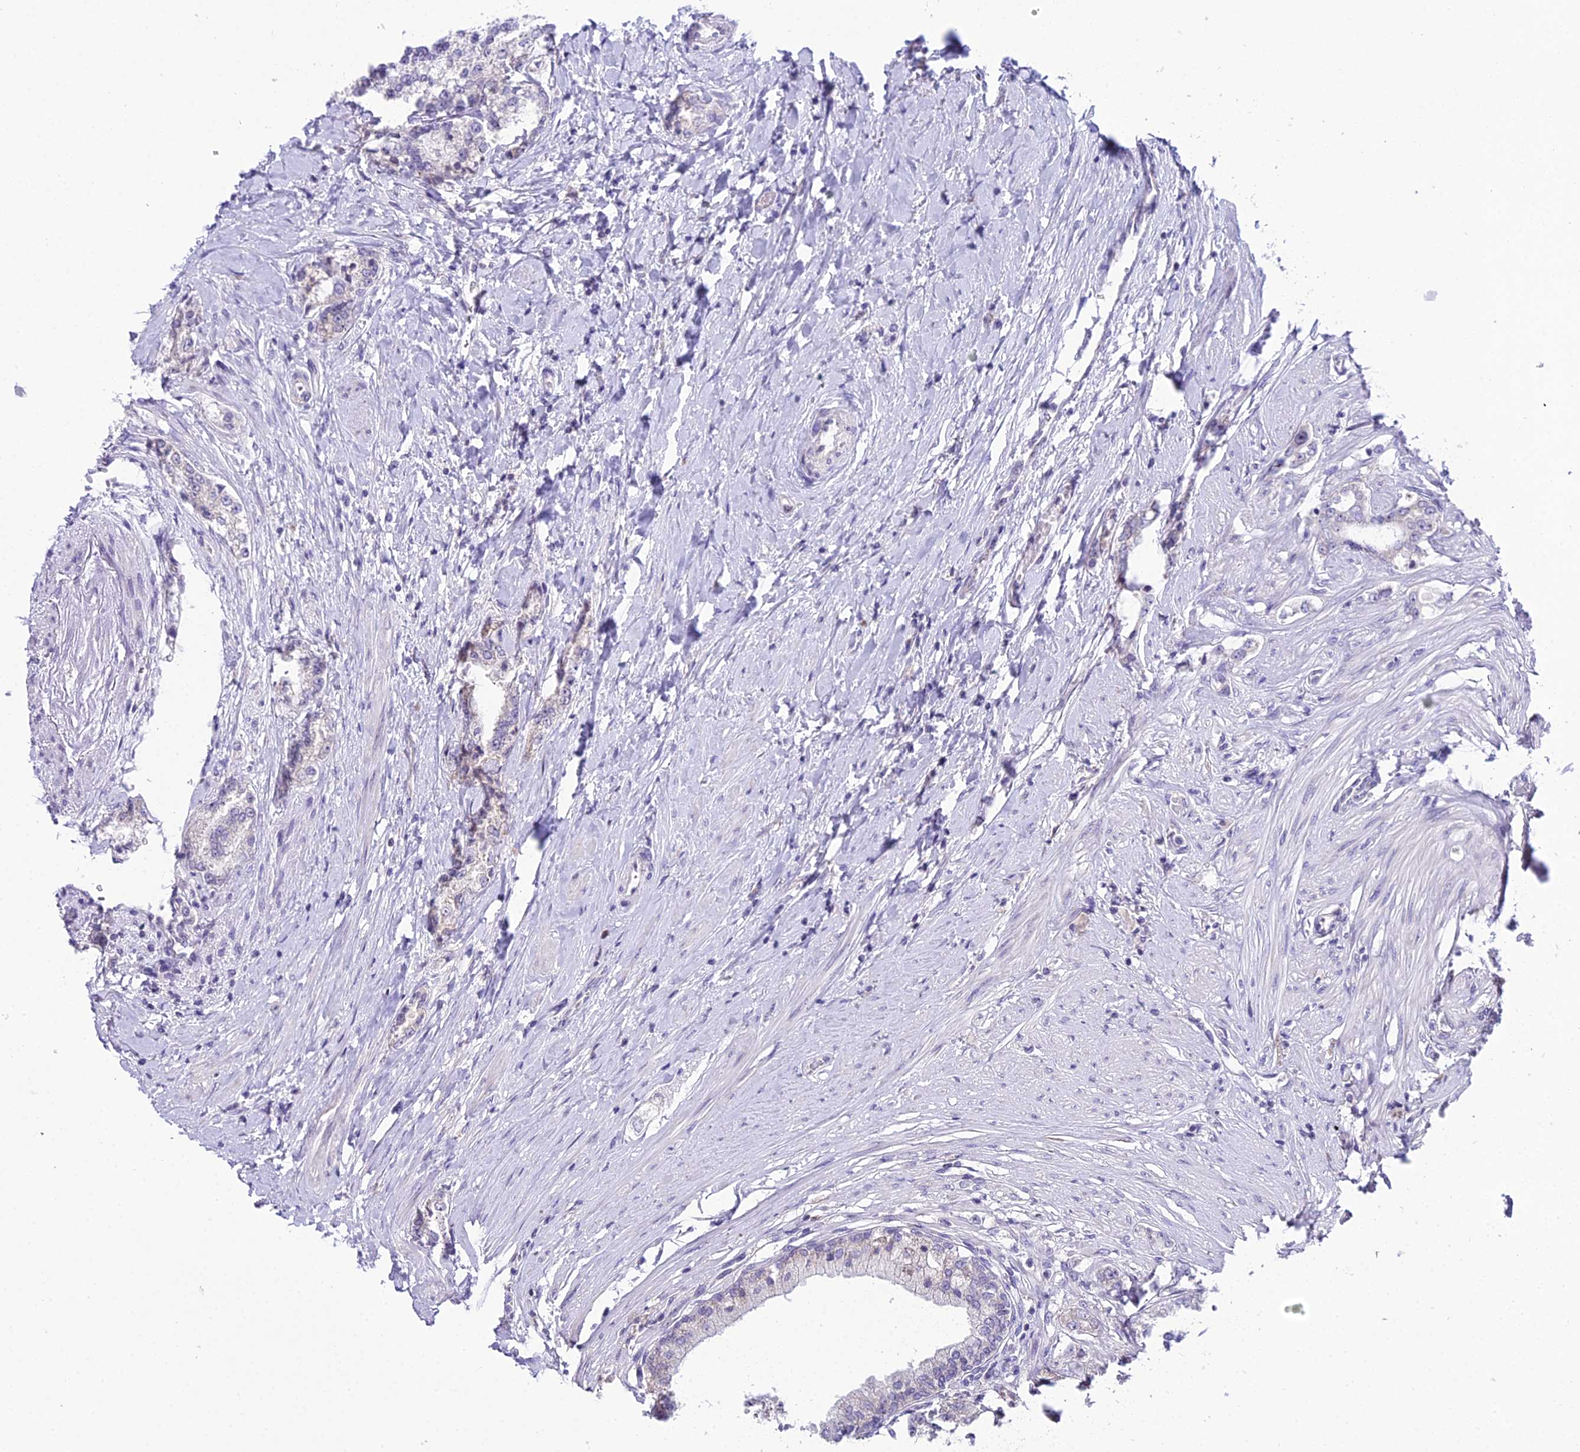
{"staining": {"intensity": "negative", "quantity": "none", "location": "none"}, "tissue": "prostate cancer", "cell_type": "Tumor cells", "image_type": "cancer", "snomed": [{"axis": "morphology", "description": "Adenocarcinoma, High grade"}, {"axis": "topography", "description": "Prostate"}], "caption": "This photomicrograph is of high-grade adenocarcinoma (prostate) stained with immunohistochemistry to label a protein in brown with the nuclei are counter-stained blue. There is no positivity in tumor cells.", "gene": "RPS26", "patient": {"sex": "male", "age": 64}}